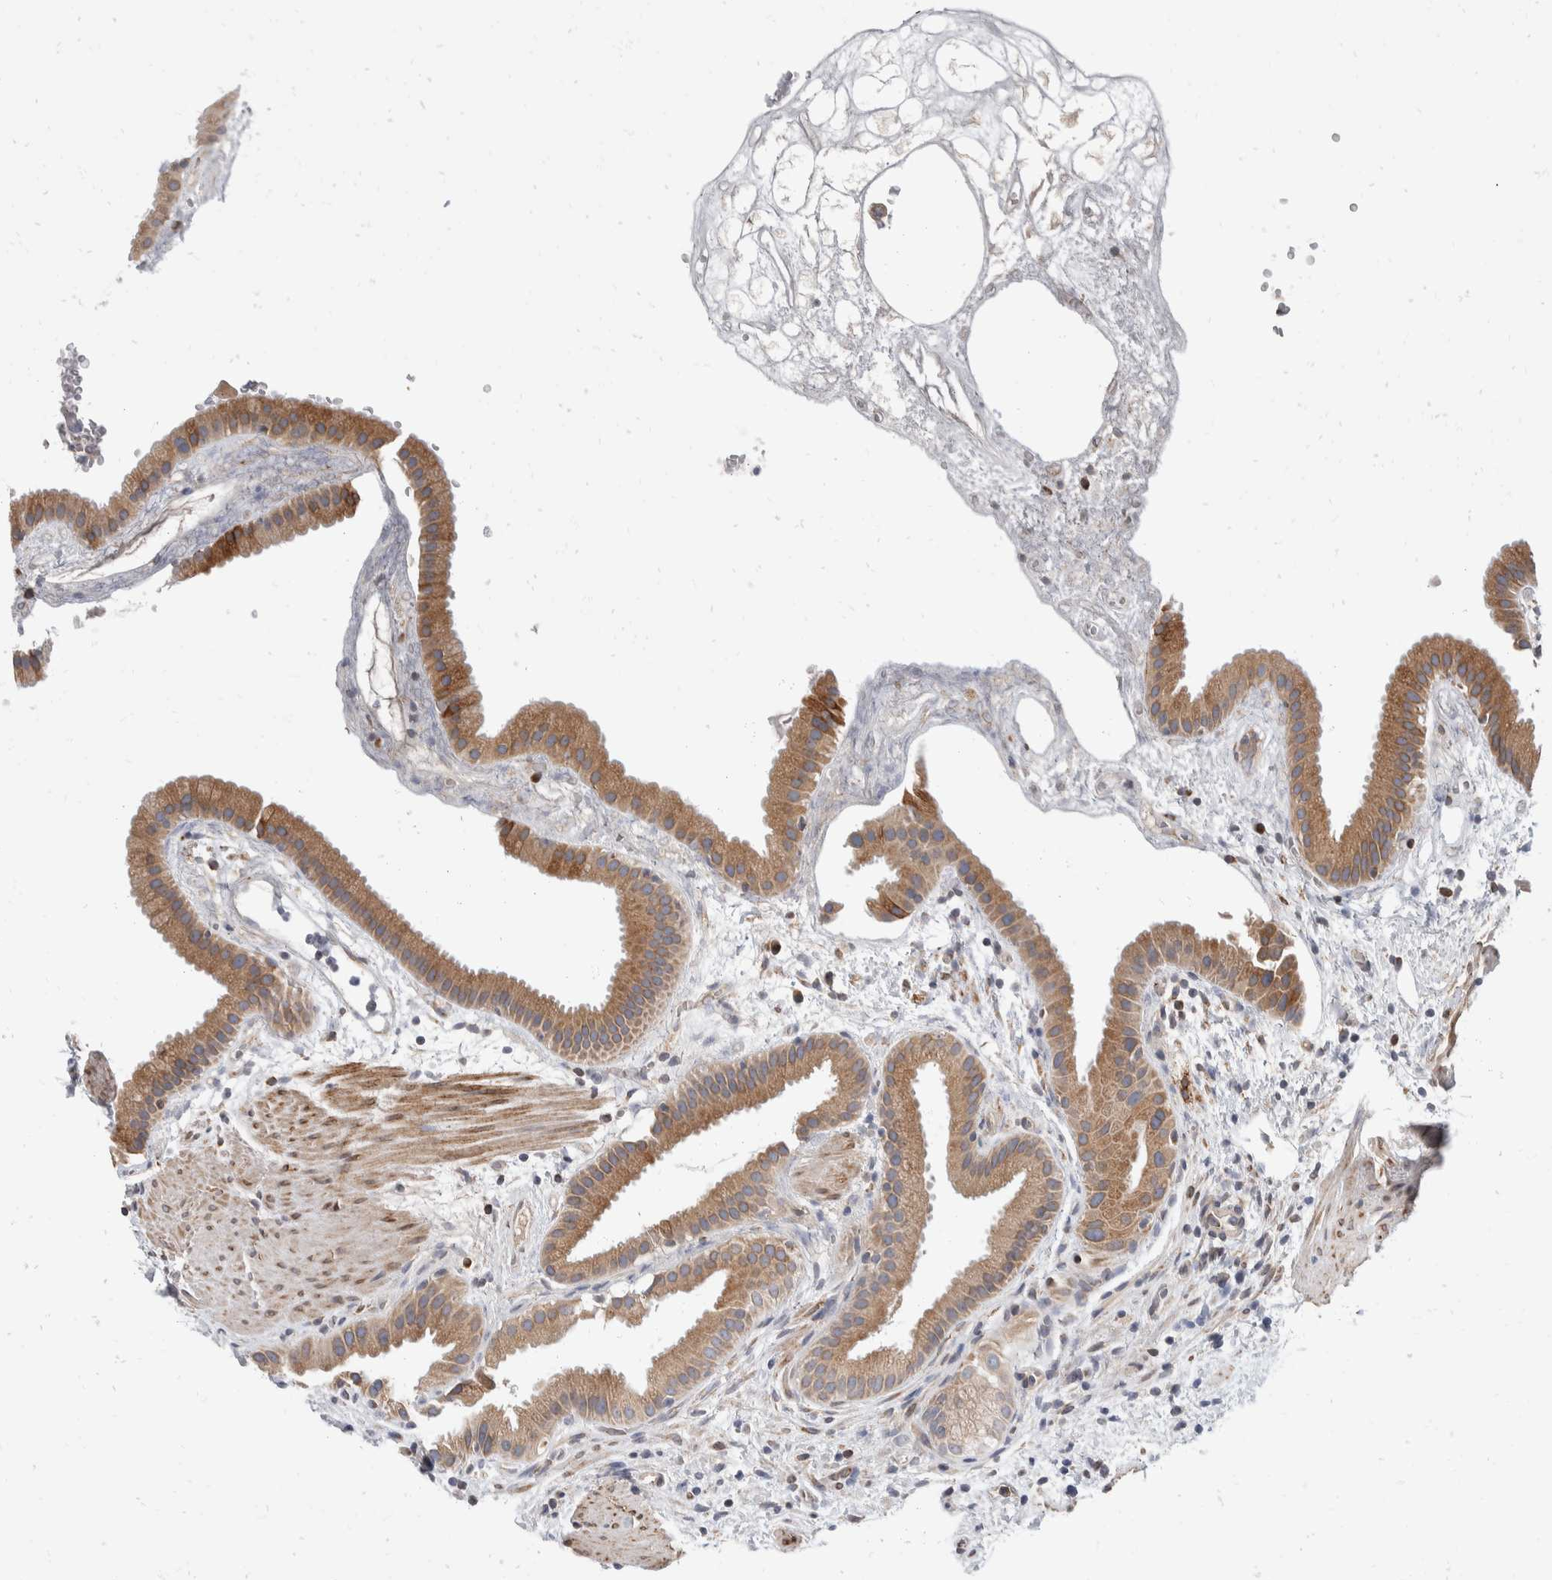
{"staining": {"intensity": "strong", "quantity": ">75%", "location": "cytoplasmic/membranous"}, "tissue": "gallbladder", "cell_type": "Glandular cells", "image_type": "normal", "snomed": [{"axis": "morphology", "description": "Normal tissue, NOS"}, {"axis": "topography", "description": "Gallbladder"}], "caption": "Glandular cells display high levels of strong cytoplasmic/membranous expression in about >75% of cells in benign human gallbladder.", "gene": "TMEM245", "patient": {"sex": "female", "age": 64}}